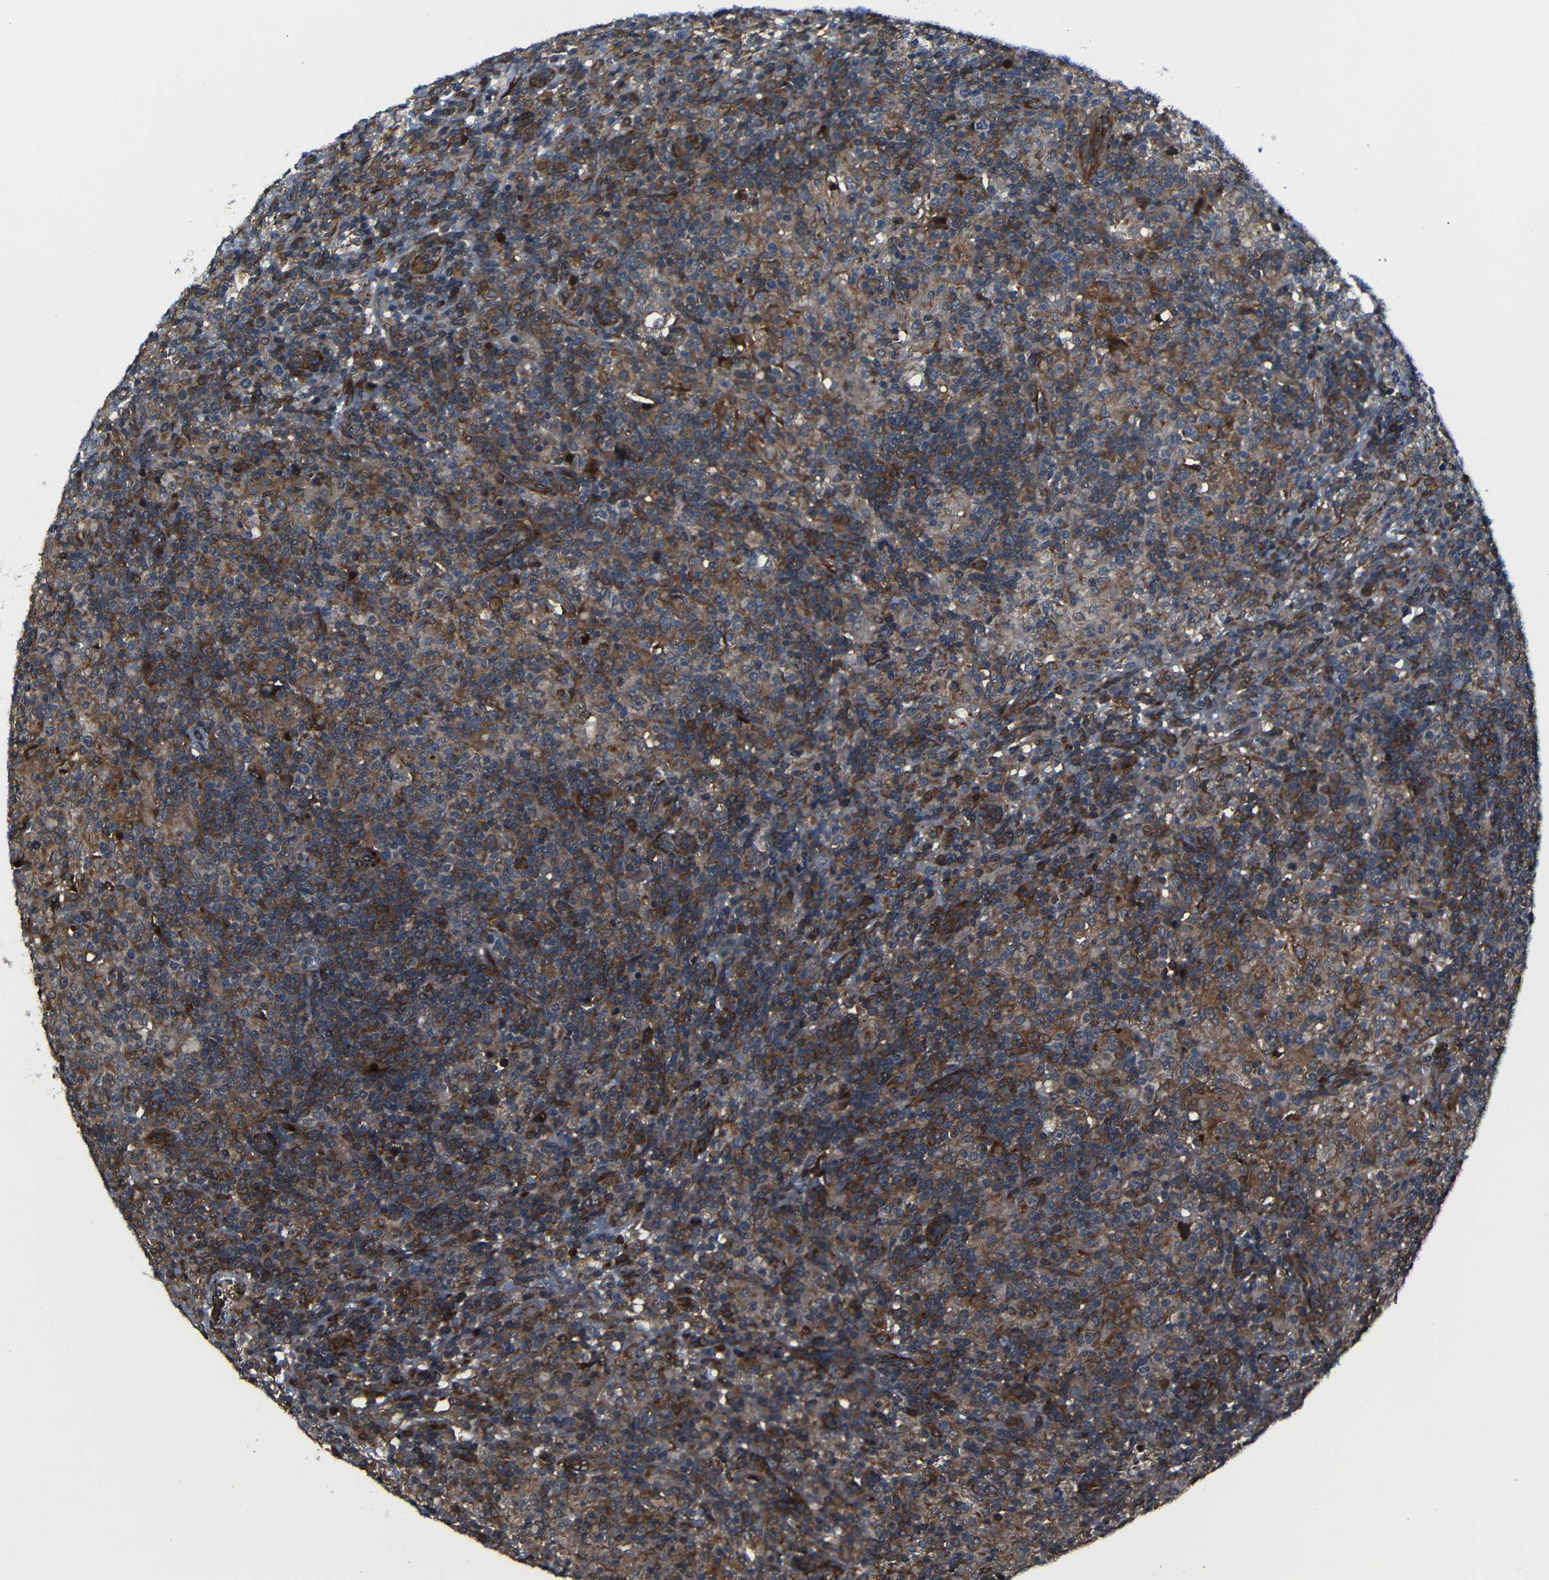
{"staining": {"intensity": "weak", "quantity": "<25%", "location": "cytoplasmic/membranous"}, "tissue": "lymphoma", "cell_type": "Tumor cells", "image_type": "cancer", "snomed": [{"axis": "morphology", "description": "Hodgkin's disease, NOS"}, {"axis": "topography", "description": "Lymph node"}], "caption": "High power microscopy micrograph of an IHC image of lymphoma, revealing no significant staining in tumor cells.", "gene": "KIAA0513", "patient": {"sex": "male", "age": 70}}